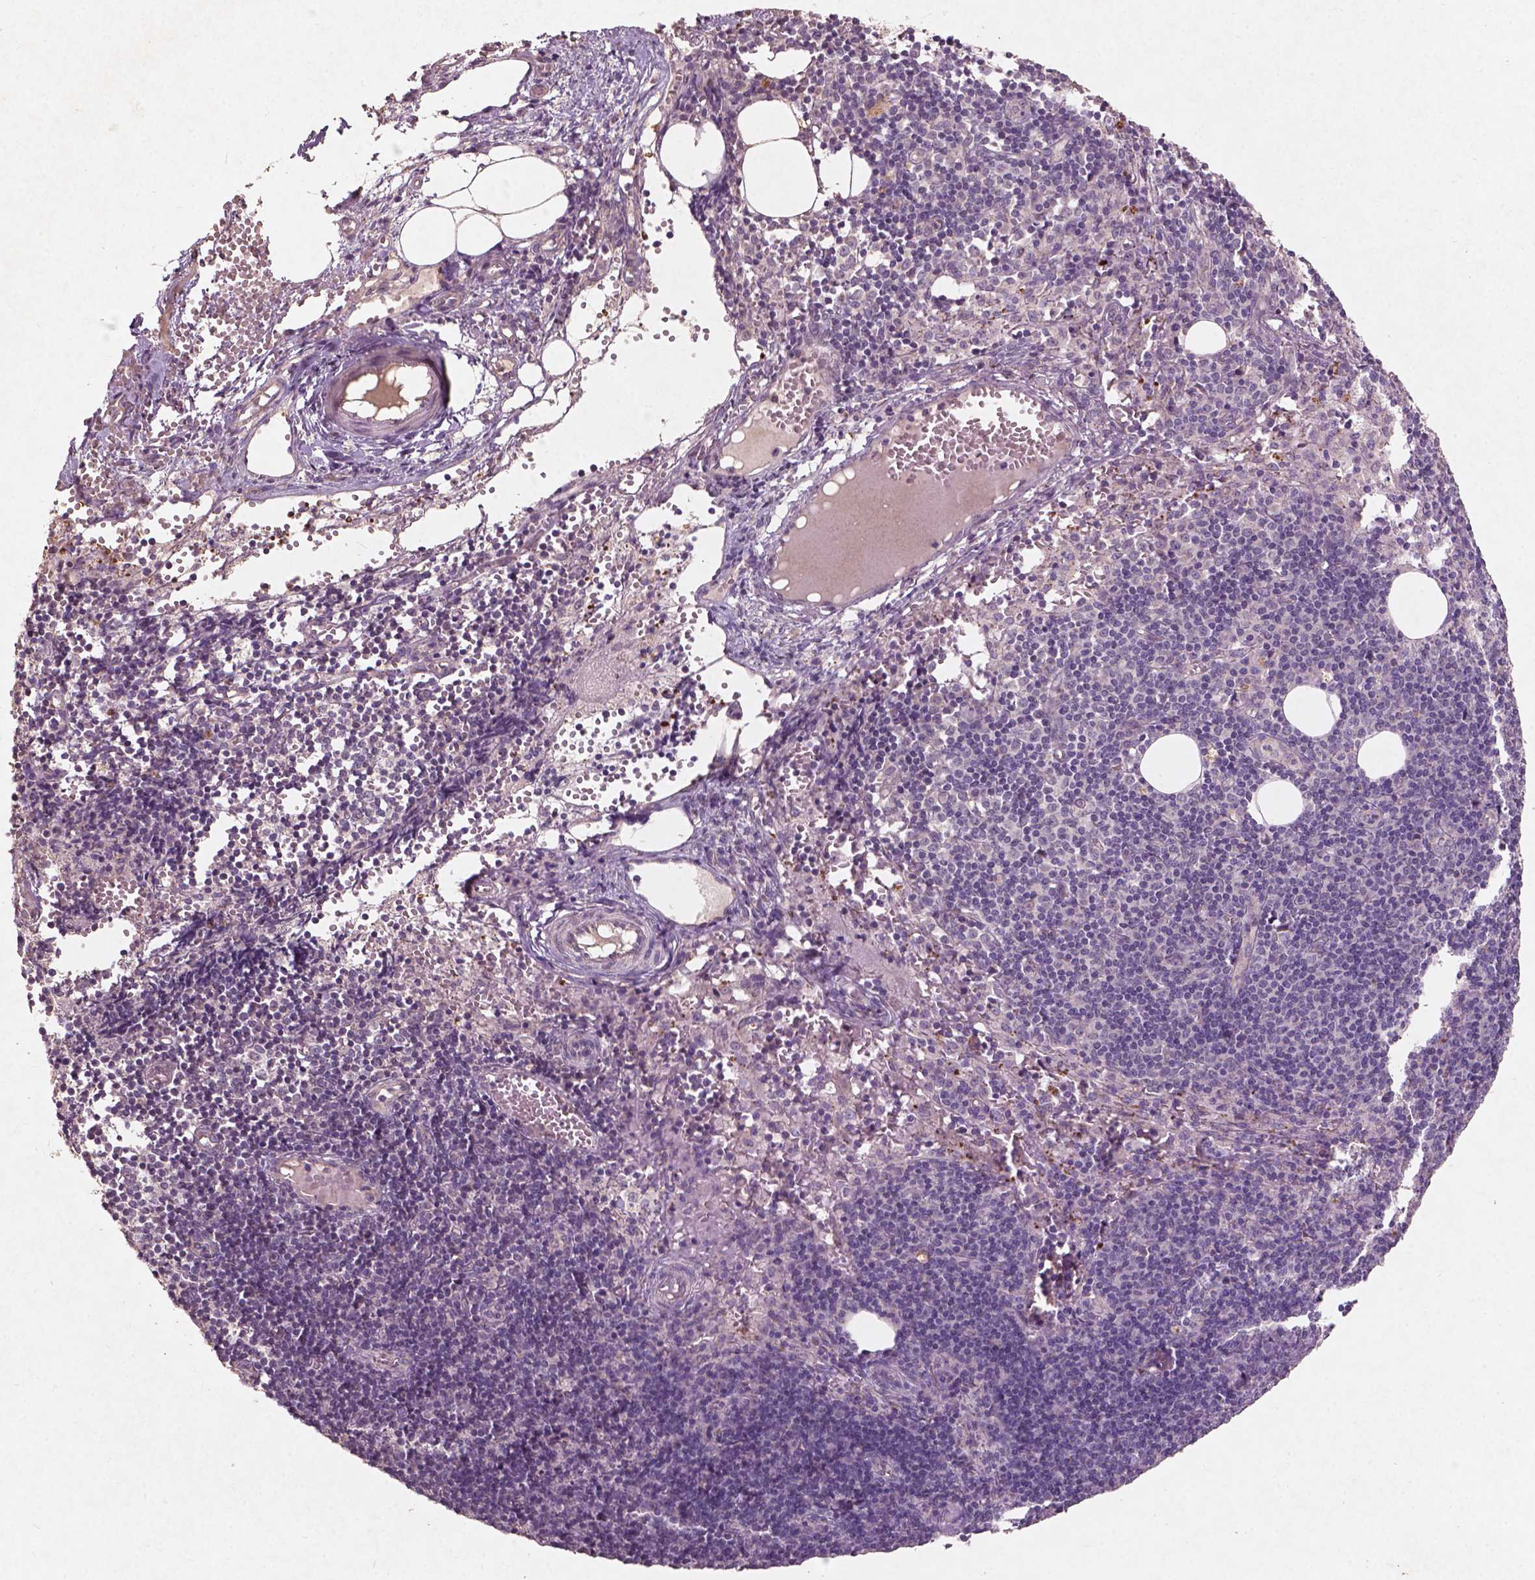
{"staining": {"intensity": "negative", "quantity": "none", "location": "none"}, "tissue": "lymph node", "cell_type": "Germinal center cells", "image_type": "normal", "snomed": [{"axis": "morphology", "description": "Normal tissue, NOS"}, {"axis": "topography", "description": "Lymph node"}], "caption": "The histopathology image exhibits no staining of germinal center cells in normal lymph node.", "gene": "SMAD2", "patient": {"sex": "female", "age": 41}}